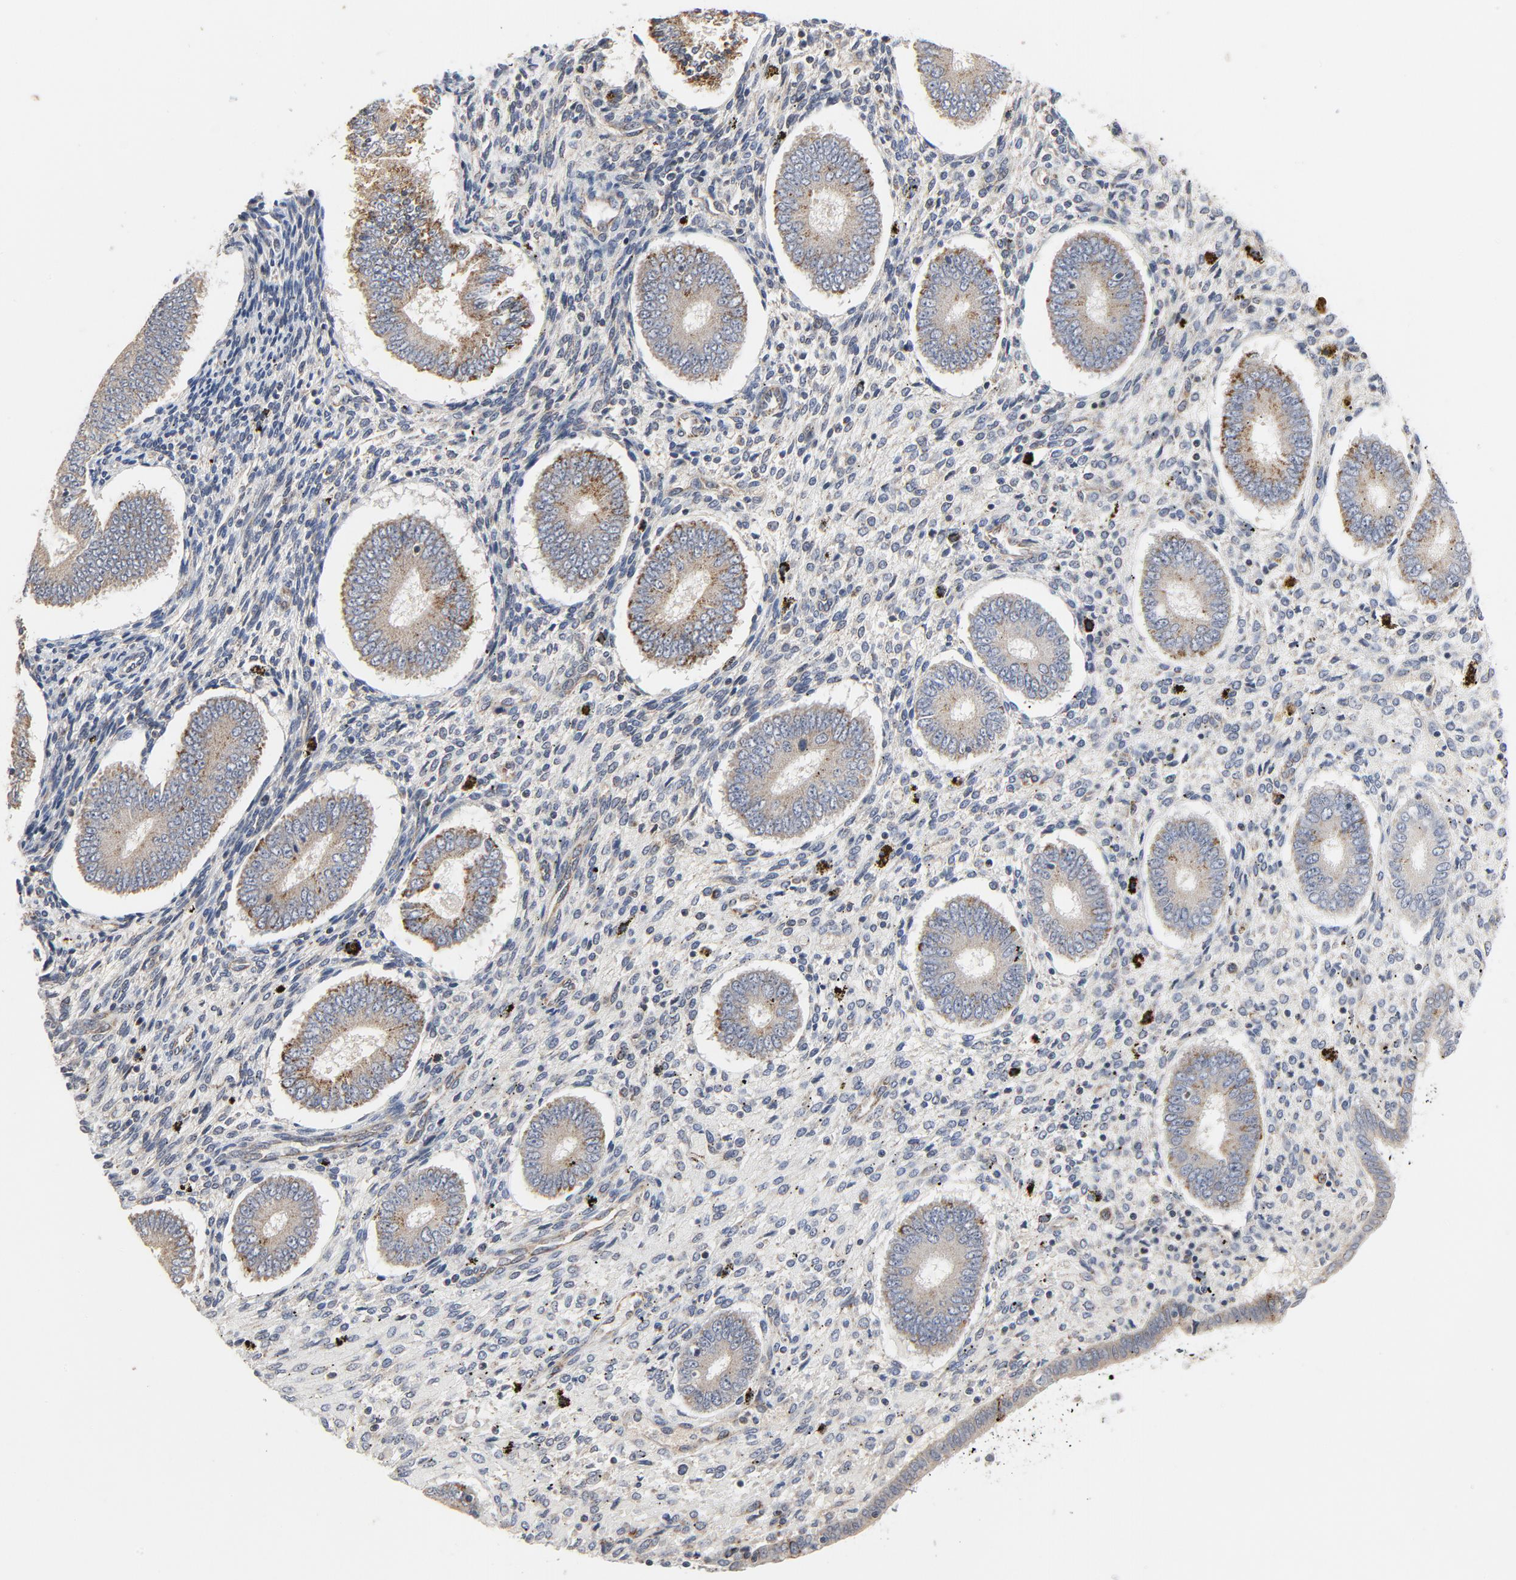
{"staining": {"intensity": "weak", "quantity": "25%-75%", "location": "cytoplasmic/membranous"}, "tissue": "endometrium", "cell_type": "Cells in endometrial stroma", "image_type": "normal", "snomed": [{"axis": "morphology", "description": "Normal tissue, NOS"}, {"axis": "topography", "description": "Endometrium"}], "caption": "Immunohistochemistry (IHC) histopathology image of normal human endometrium stained for a protein (brown), which exhibits low levels of weak cytoplasmic/membranous expression in approximately 25%-75% of cells in endometrial stroma.", "gene": "C14orf119", "patient": {"sex": "female", "age": 42}}